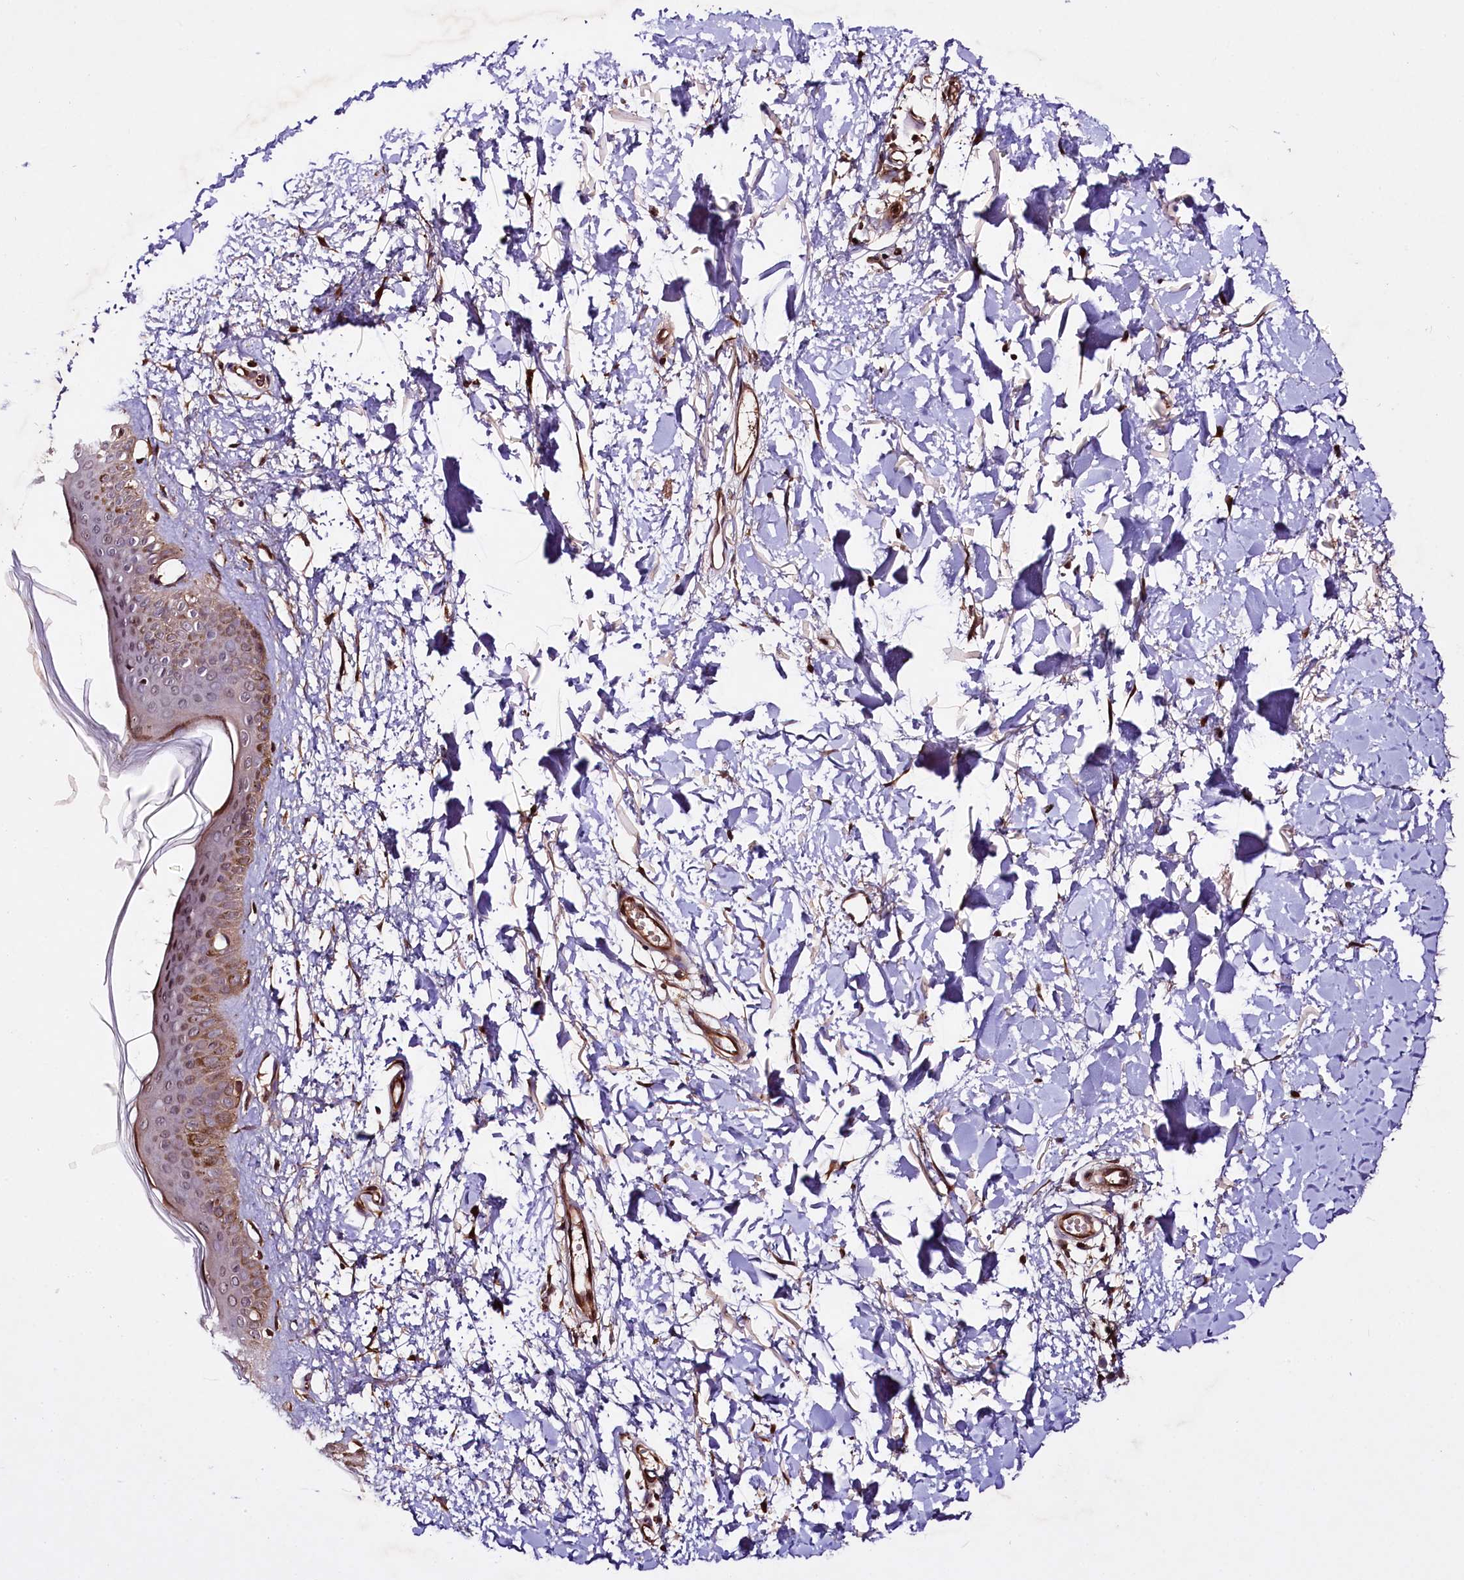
{"staining": {"intensity": "strong", "quantity": "25%-75%", "location": "cytoplasmic/membranous,nuclear"}, "tissue": "skin", "cell_type": "Fibroblasts", "image_type": "normal", "snomed": [{"axis": "morphology", "description": "Normal tissue, NOS"}, {"axis": "topography", "description": "Skin"}], "caption": "DAB immunohistochemical staining of normal skin displays strong cytoplasmic/membranous,nuclear protein expression in about 25%-75% of fibroblasts. Using DAB (brown) and hematoxylin (blue) stains, captured at high magnification using brightfield microscopy.", "gene": "TNPO3", "patient": {"sex": "female", "age": 58}}